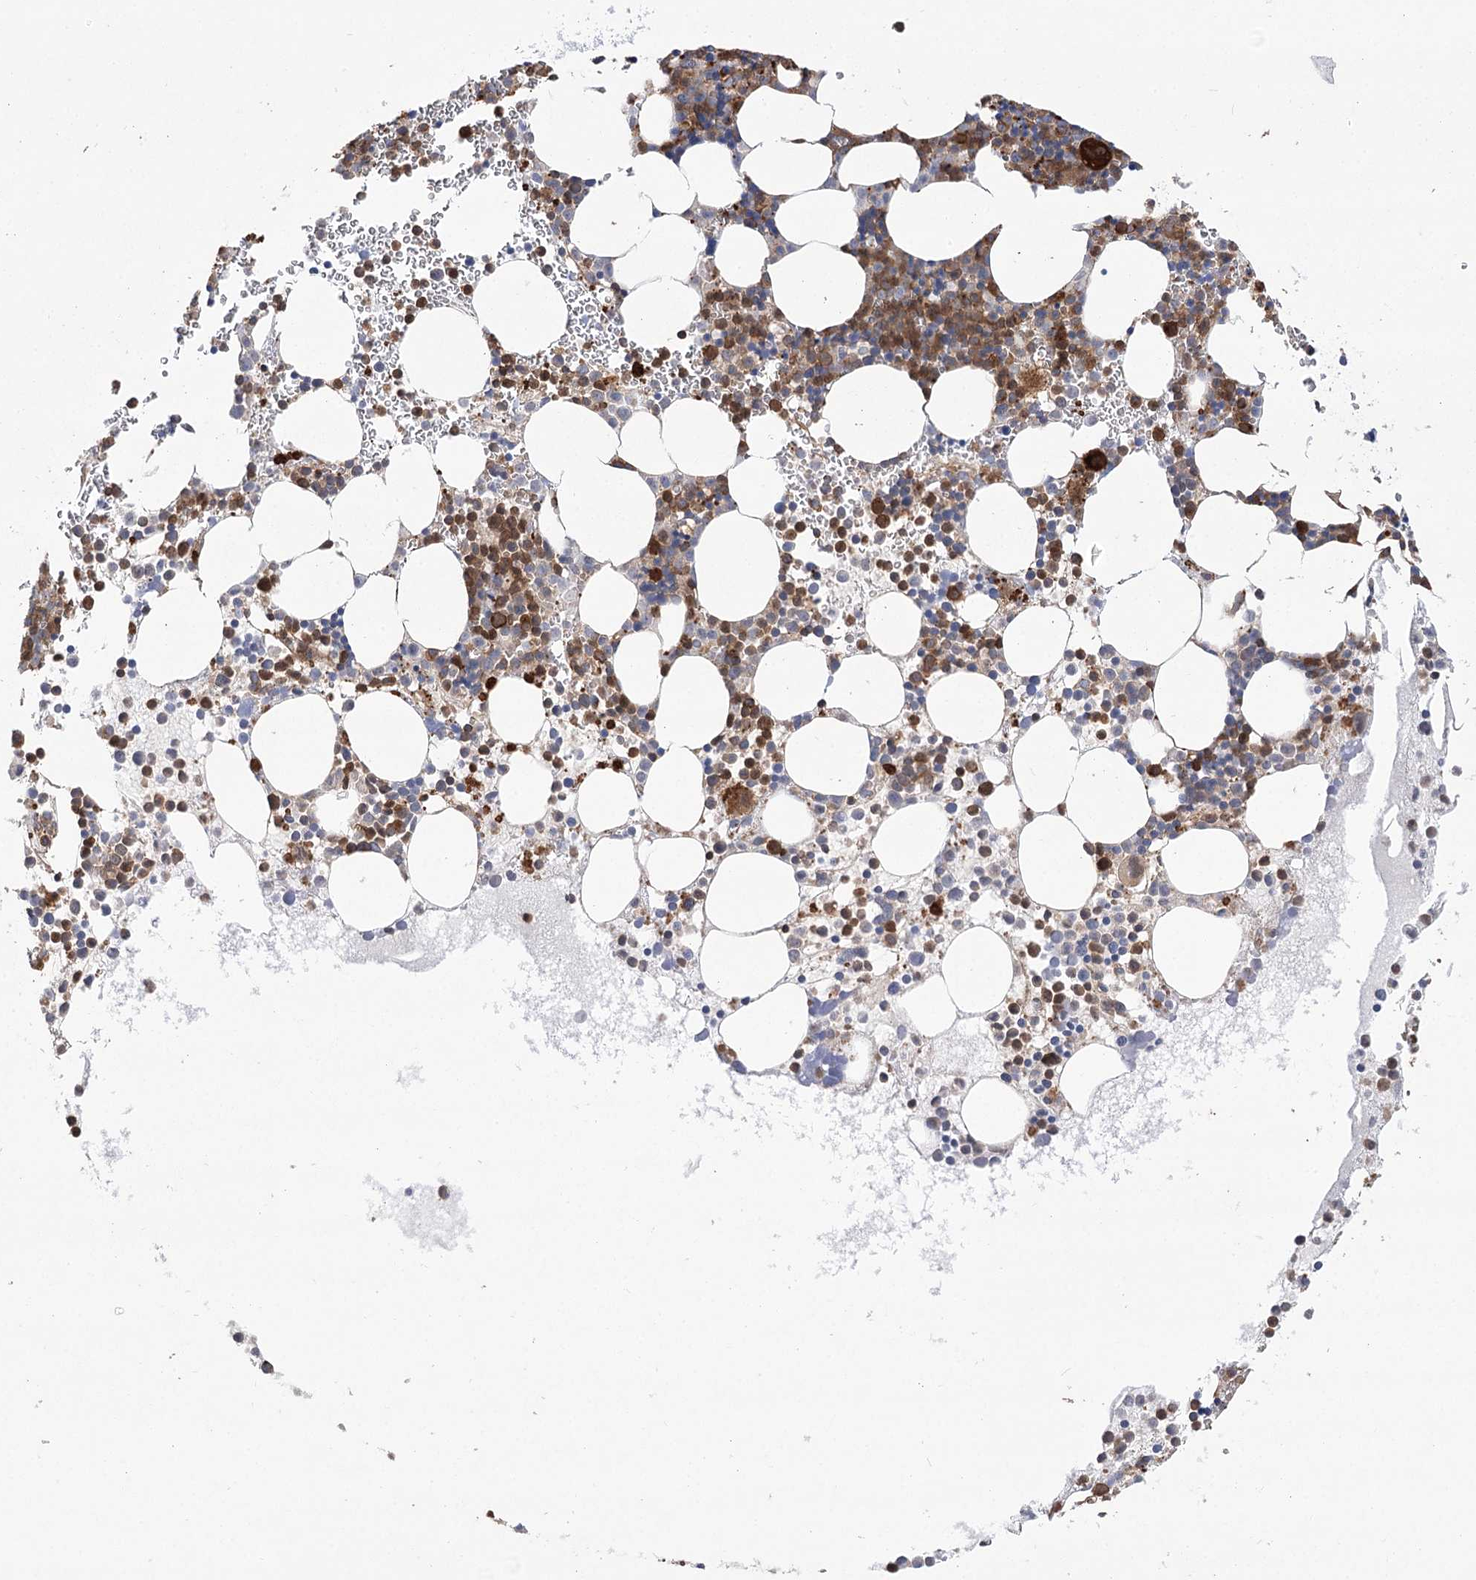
{"staining": {"intensity": "strong", "quantity": "25%-75%", "location": "cytoplasmic/membranous"}, "tissue": "bone marrow", "cell_type": "Hematopoietic cells", "image_type": "normal", "snomed": [{"axis": "morphology", "description": "Normal tissue, NOS"}, {"axis": "topography", "description": "Bone marrow"}], "caption": "Immunohistochemical staining of benign bone marrow demonstrates strong cytoplasmic/membranous protein expression in about 25%-75% of hematopoietic cells.", "gene": "VPS37B", "patient": {"sex": "female", "age": 78}}